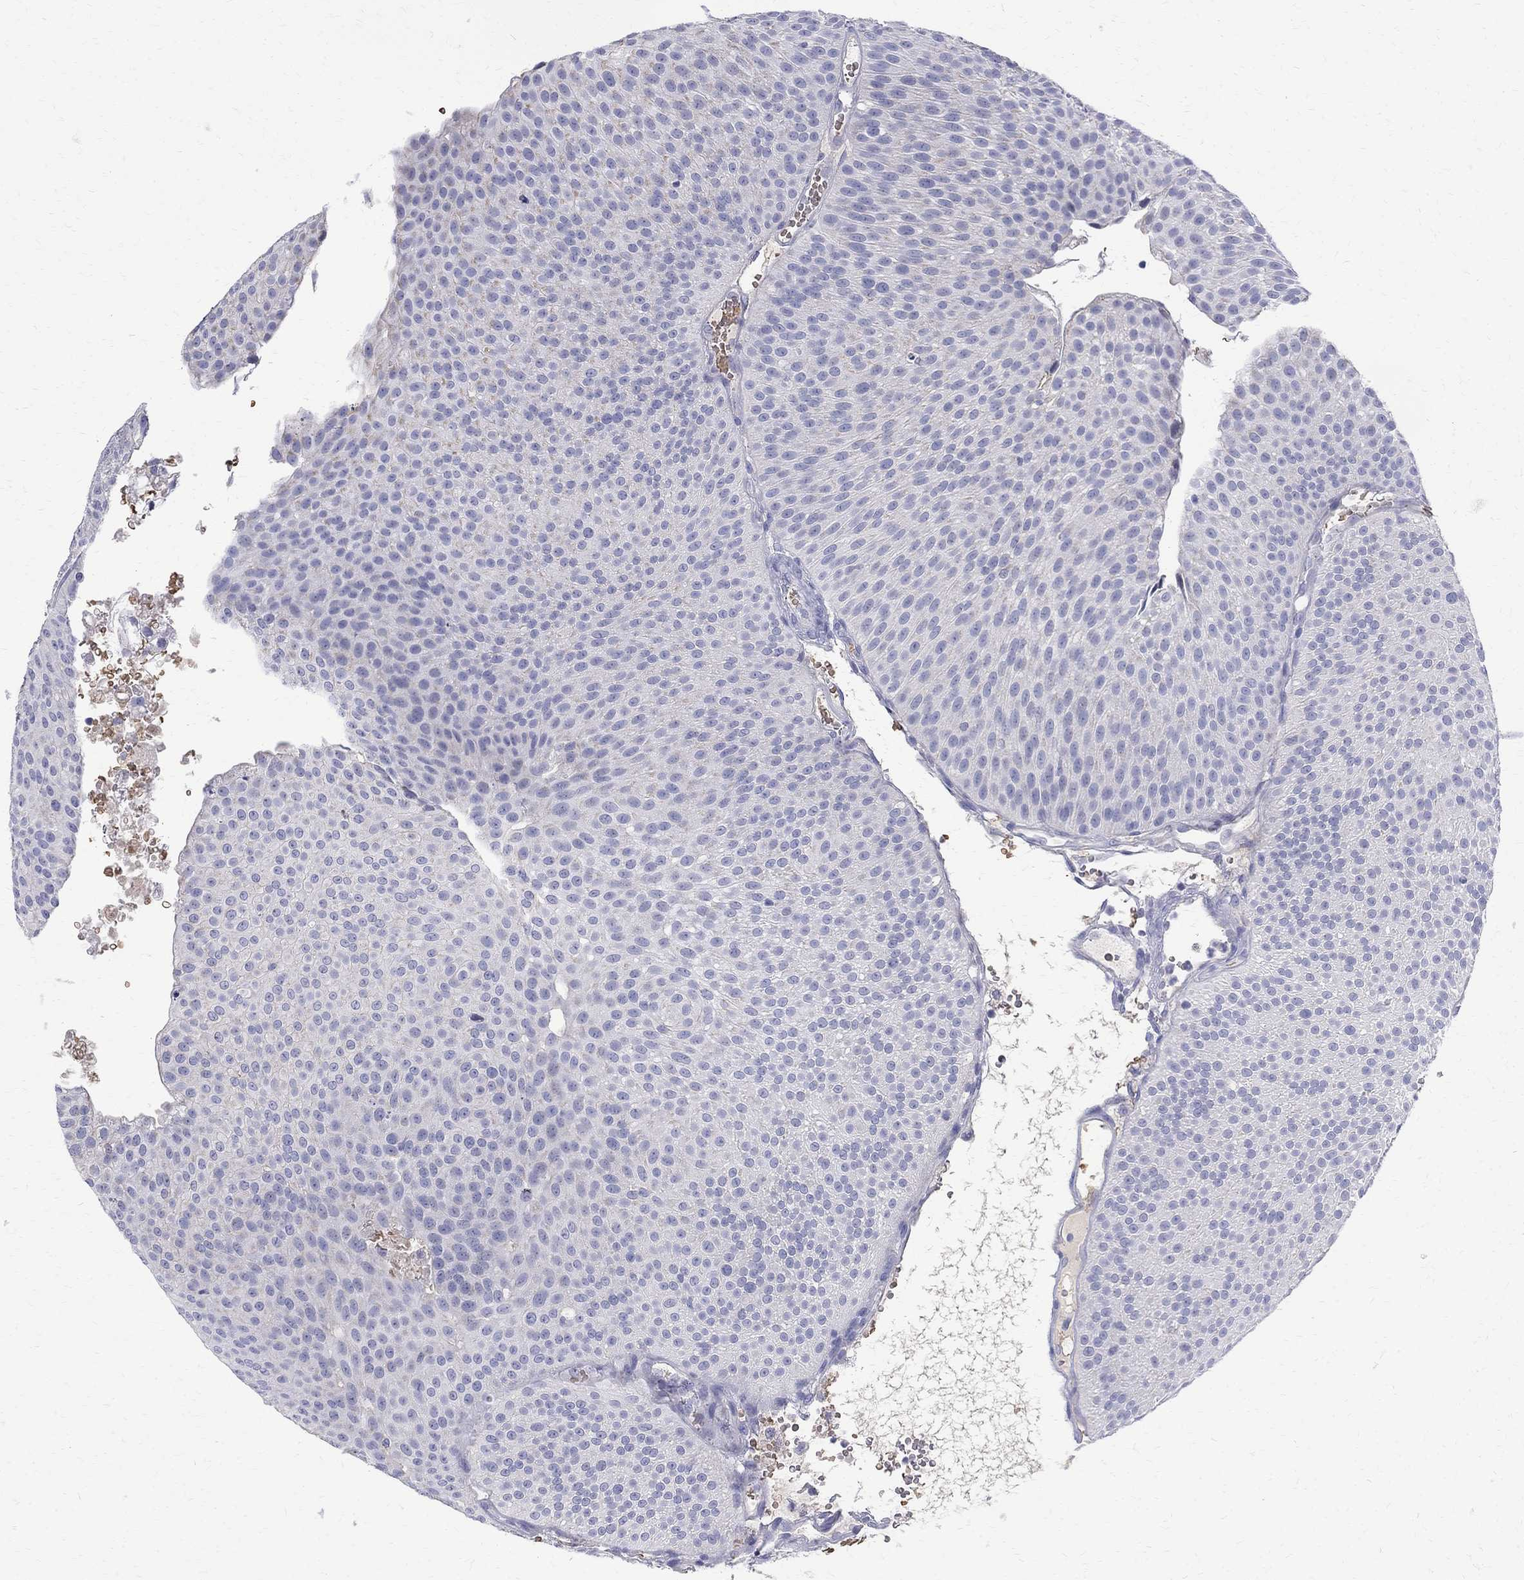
{"staining": {"intensity": "negative", "quantity": "none", "location": "none"}, "tissue": "urothelial cancer", "cell_type": "Tumor cells", "image_type": "cancer", "snomed": [{"axis": "morphology", "description": "Urothelial carcinoma, Low grade"}, {"axis": "topography", "description": "Urinary bladder"}], "caption": "This is an immunohistochemistry histopathology image of urothelial cancer. There is no expression in tumor cells.", "gene": "AGER", "patient": {"sex": "male", "age": 65}}